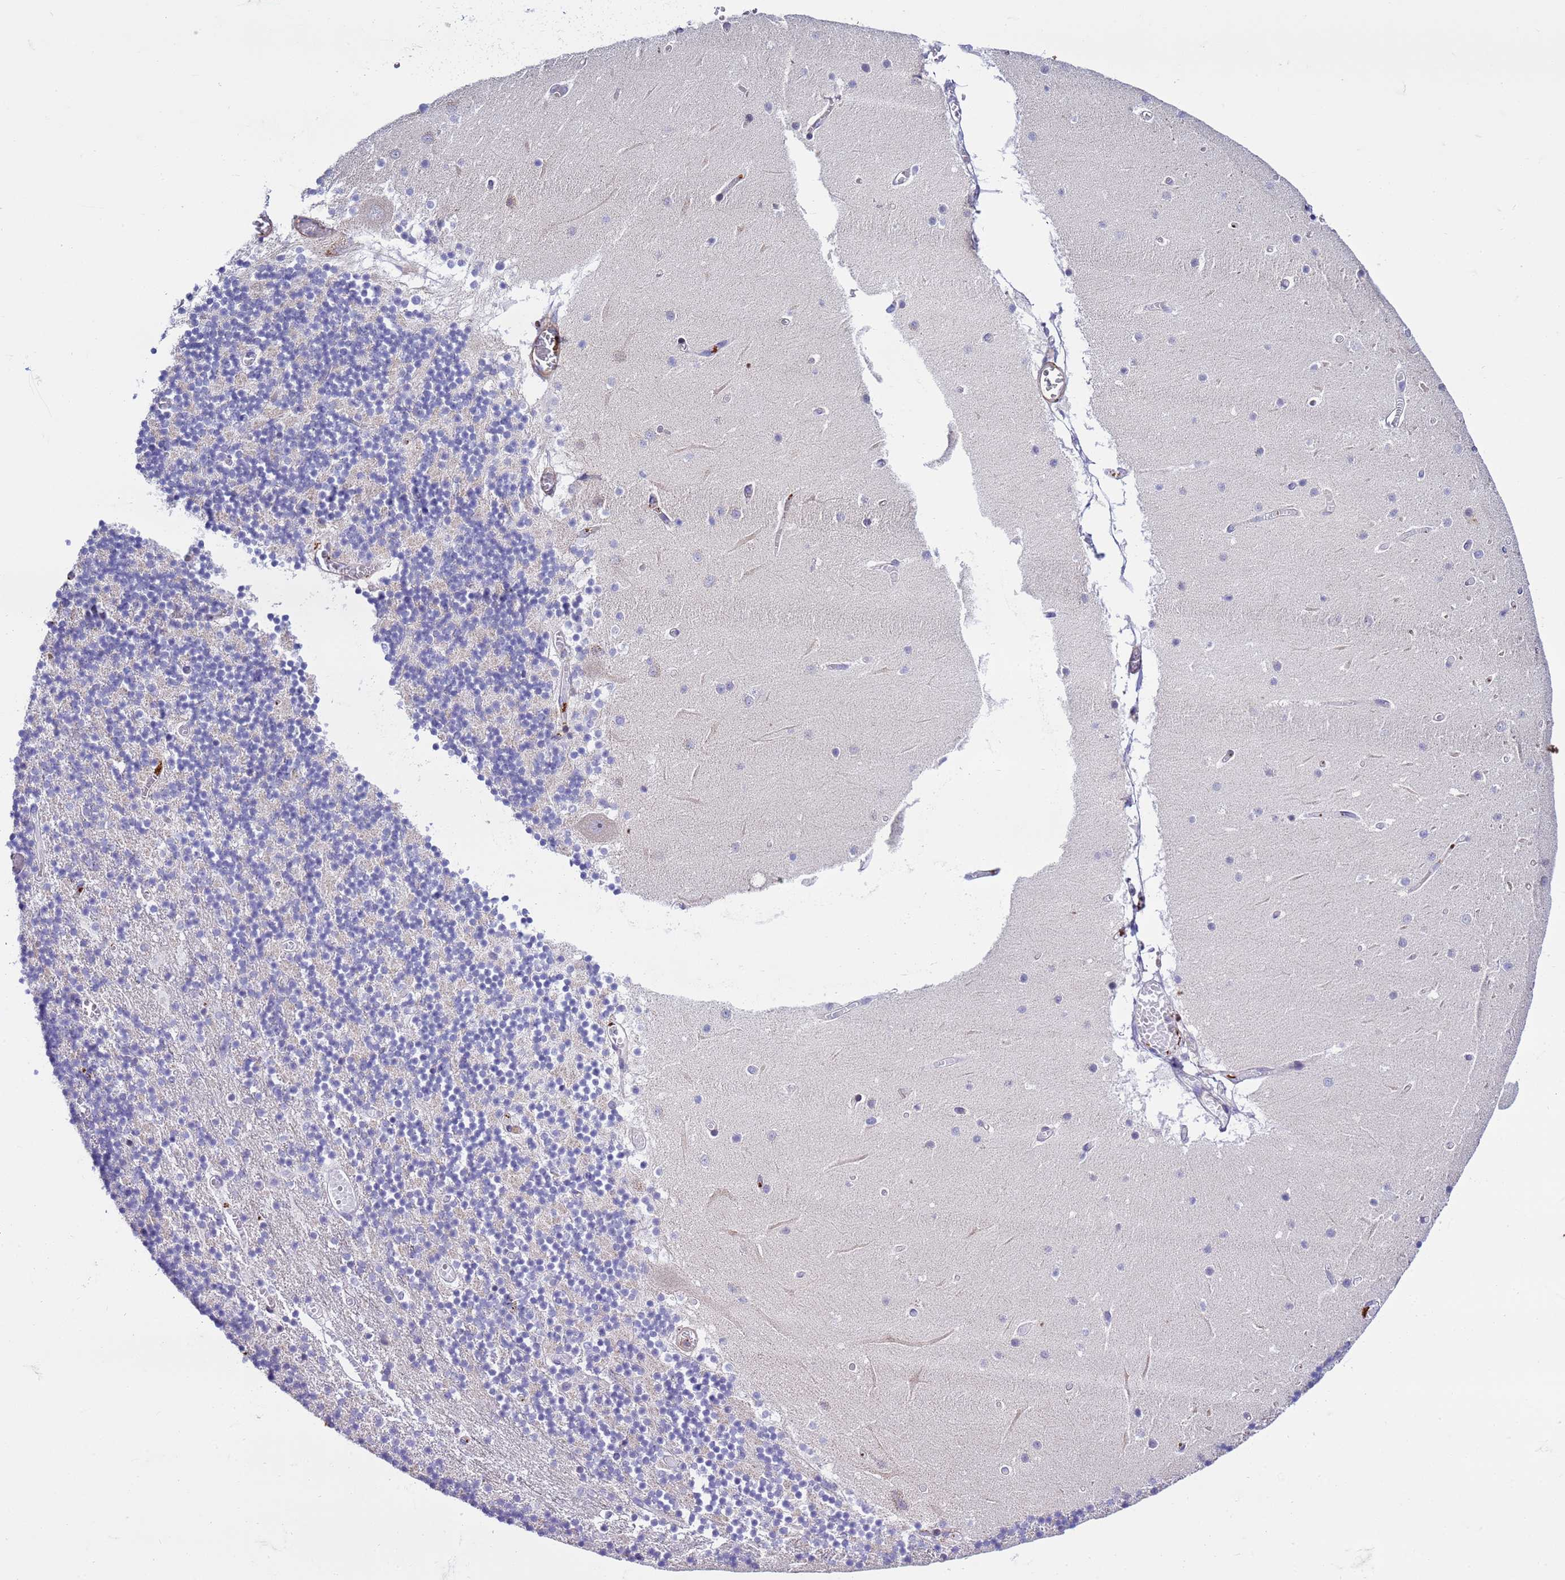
{"staining": {"intensity": "negative", "quantity": "none", "location": "none"}, "tissue": "cerebellum", "cell_type": "Cells in granular layer", "image_type": "normal", "snomed": [{"axis": "morphology", "description": "Normal tissue, NOS"}, {"axis": "topography", "description": "Cerebellum"}], "caption": "Protein analysis of unremarkable cerebellum reveals no significant positivity in cells in granular layer. (Immunohistochemistry, brightfield microscopy, high magnification).", "gene": "GEN1", "patient": {"sex": "female", "age": 28}}